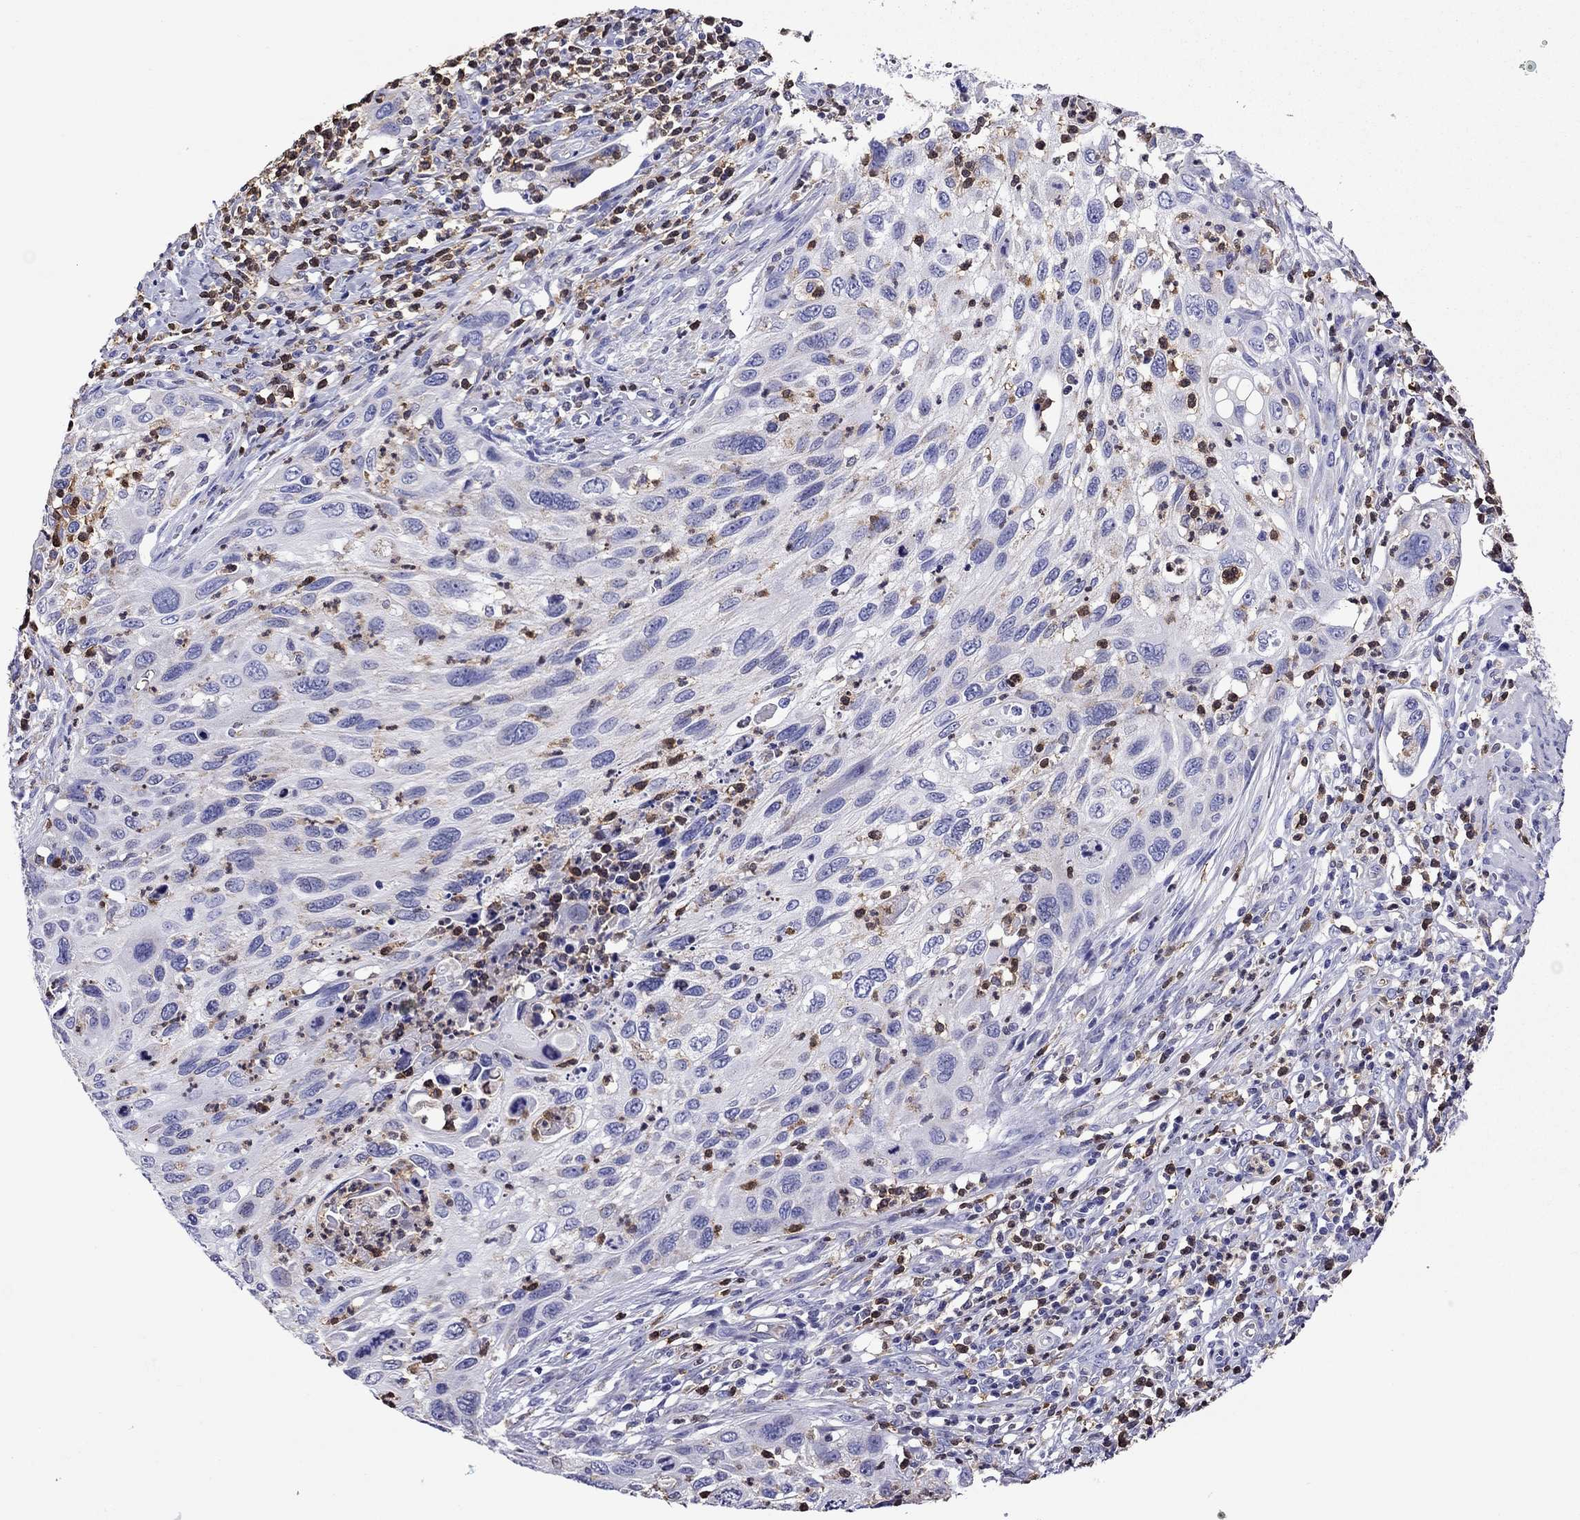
{"staining": {"intensity": "negative", "quantity": "none", "location": "none"}, "tissue": "cervical cancer", "cell_type": "Tumor cells", "image_type": "cancer", "snomed": [{"axis": "morphology", "description": "Squamous cell carcinoma, NOS"}, {"axis": "topography", "description": "Cervix"}], "caption": "Protein analysis of cervical squamous cell carcinoma shows no significant expression in tumor cells.", "gene": "SCG2", "patient": {"sex": "female", "age": 70}}